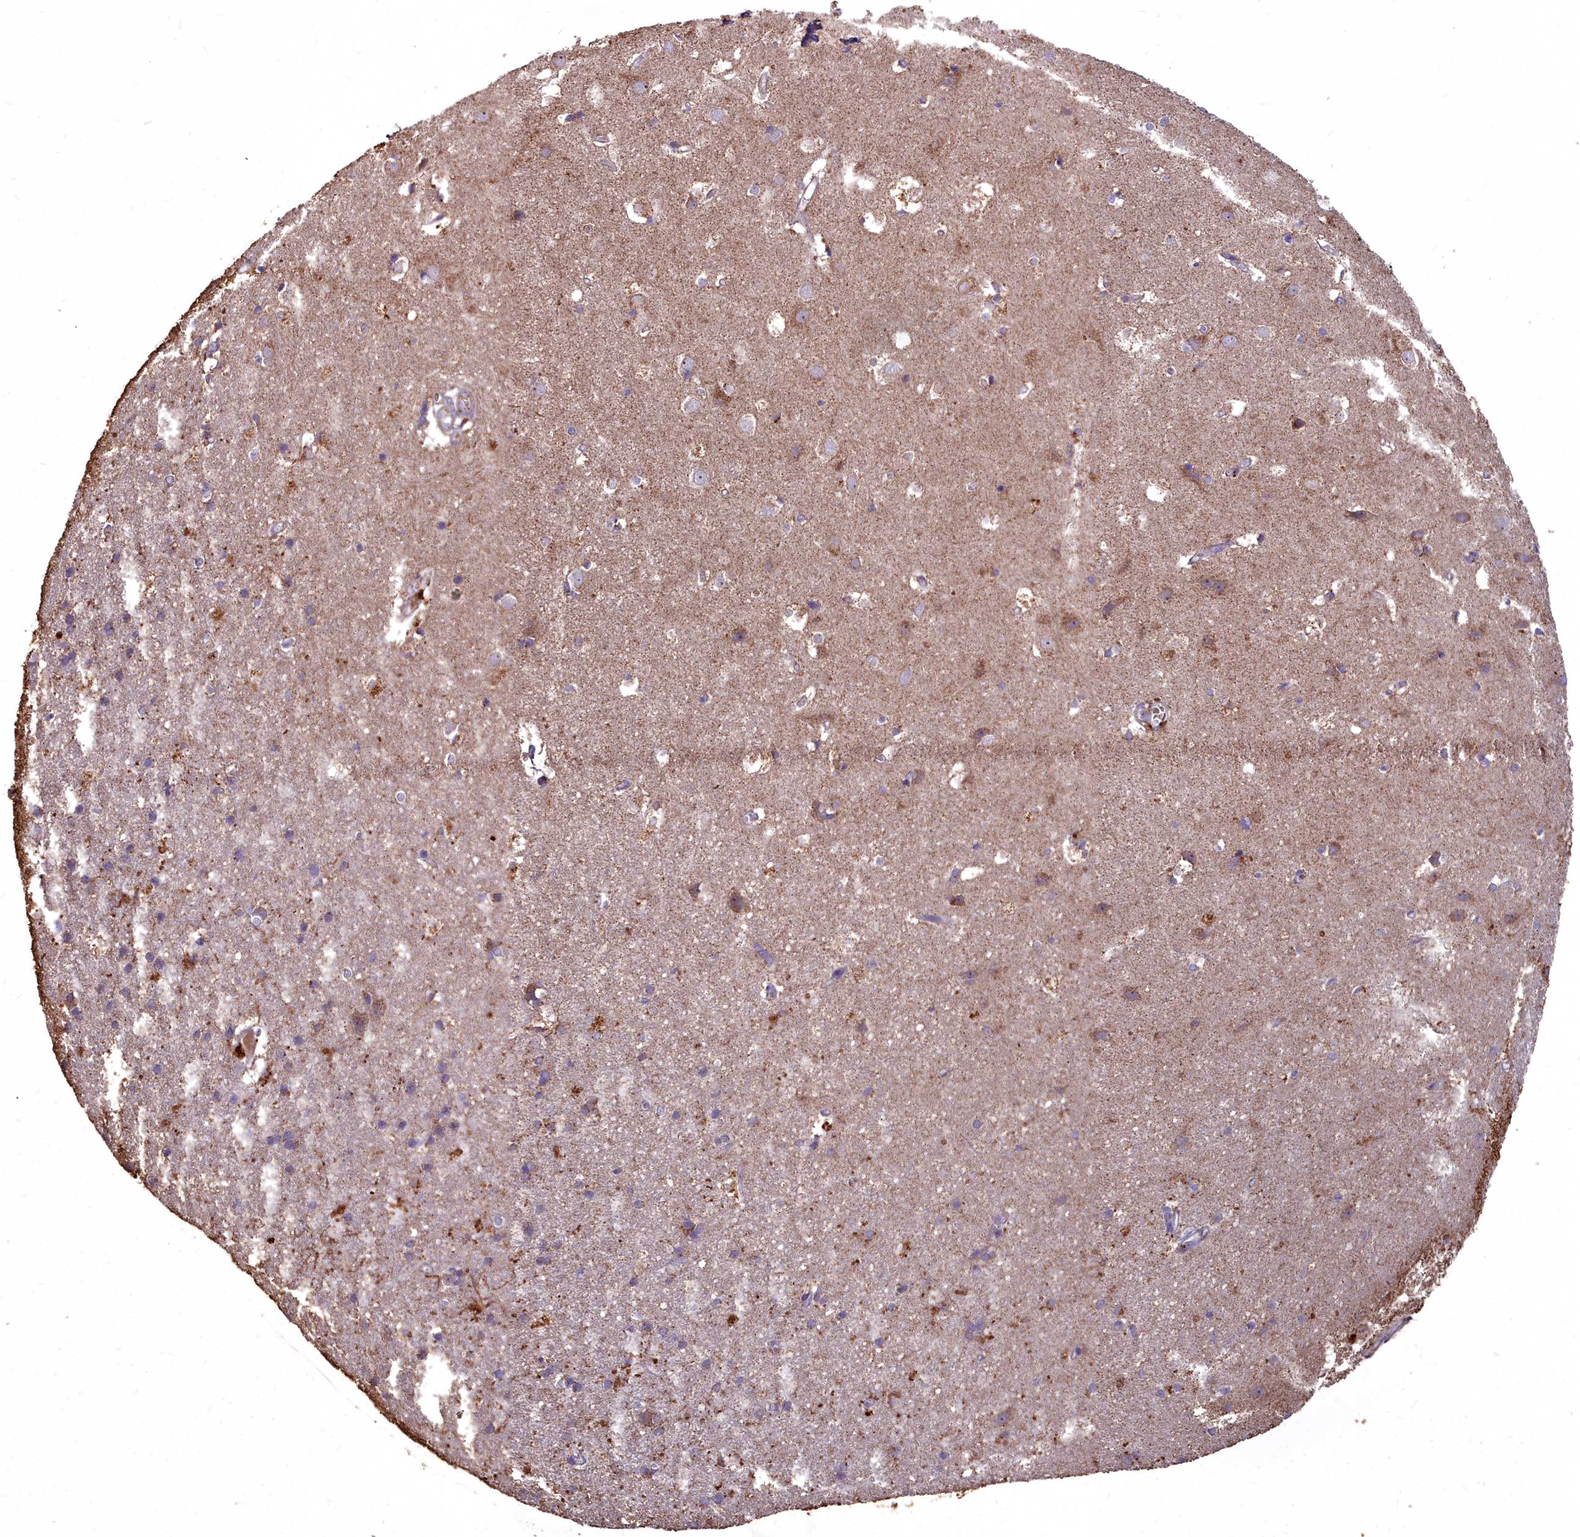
{"staining": {"intensity": "weak", "quantity": "<25%", "location": "cytoplasmic/membranous"}, "tissue": "cerebral cortex", "cell_type": "Endothelial cells", "image_type": "normal", "snomed": [{"axis": "morphology", "description": "Normal tissue, NOS"}, {"axis": "topography", "description": "Cerebral cortex"}], "caption": "High power microscopy histopathology image of an immunohistochemistry (IHC) image of benign cerebral cortex, revealing no significant positivity in endothelial cells. (DAB (3,3'-diaminobenzidine) immunohistochemistry (IHC), high magnification).", "gene": "COX11", "patient": {"sex": "male", "age": 54}}